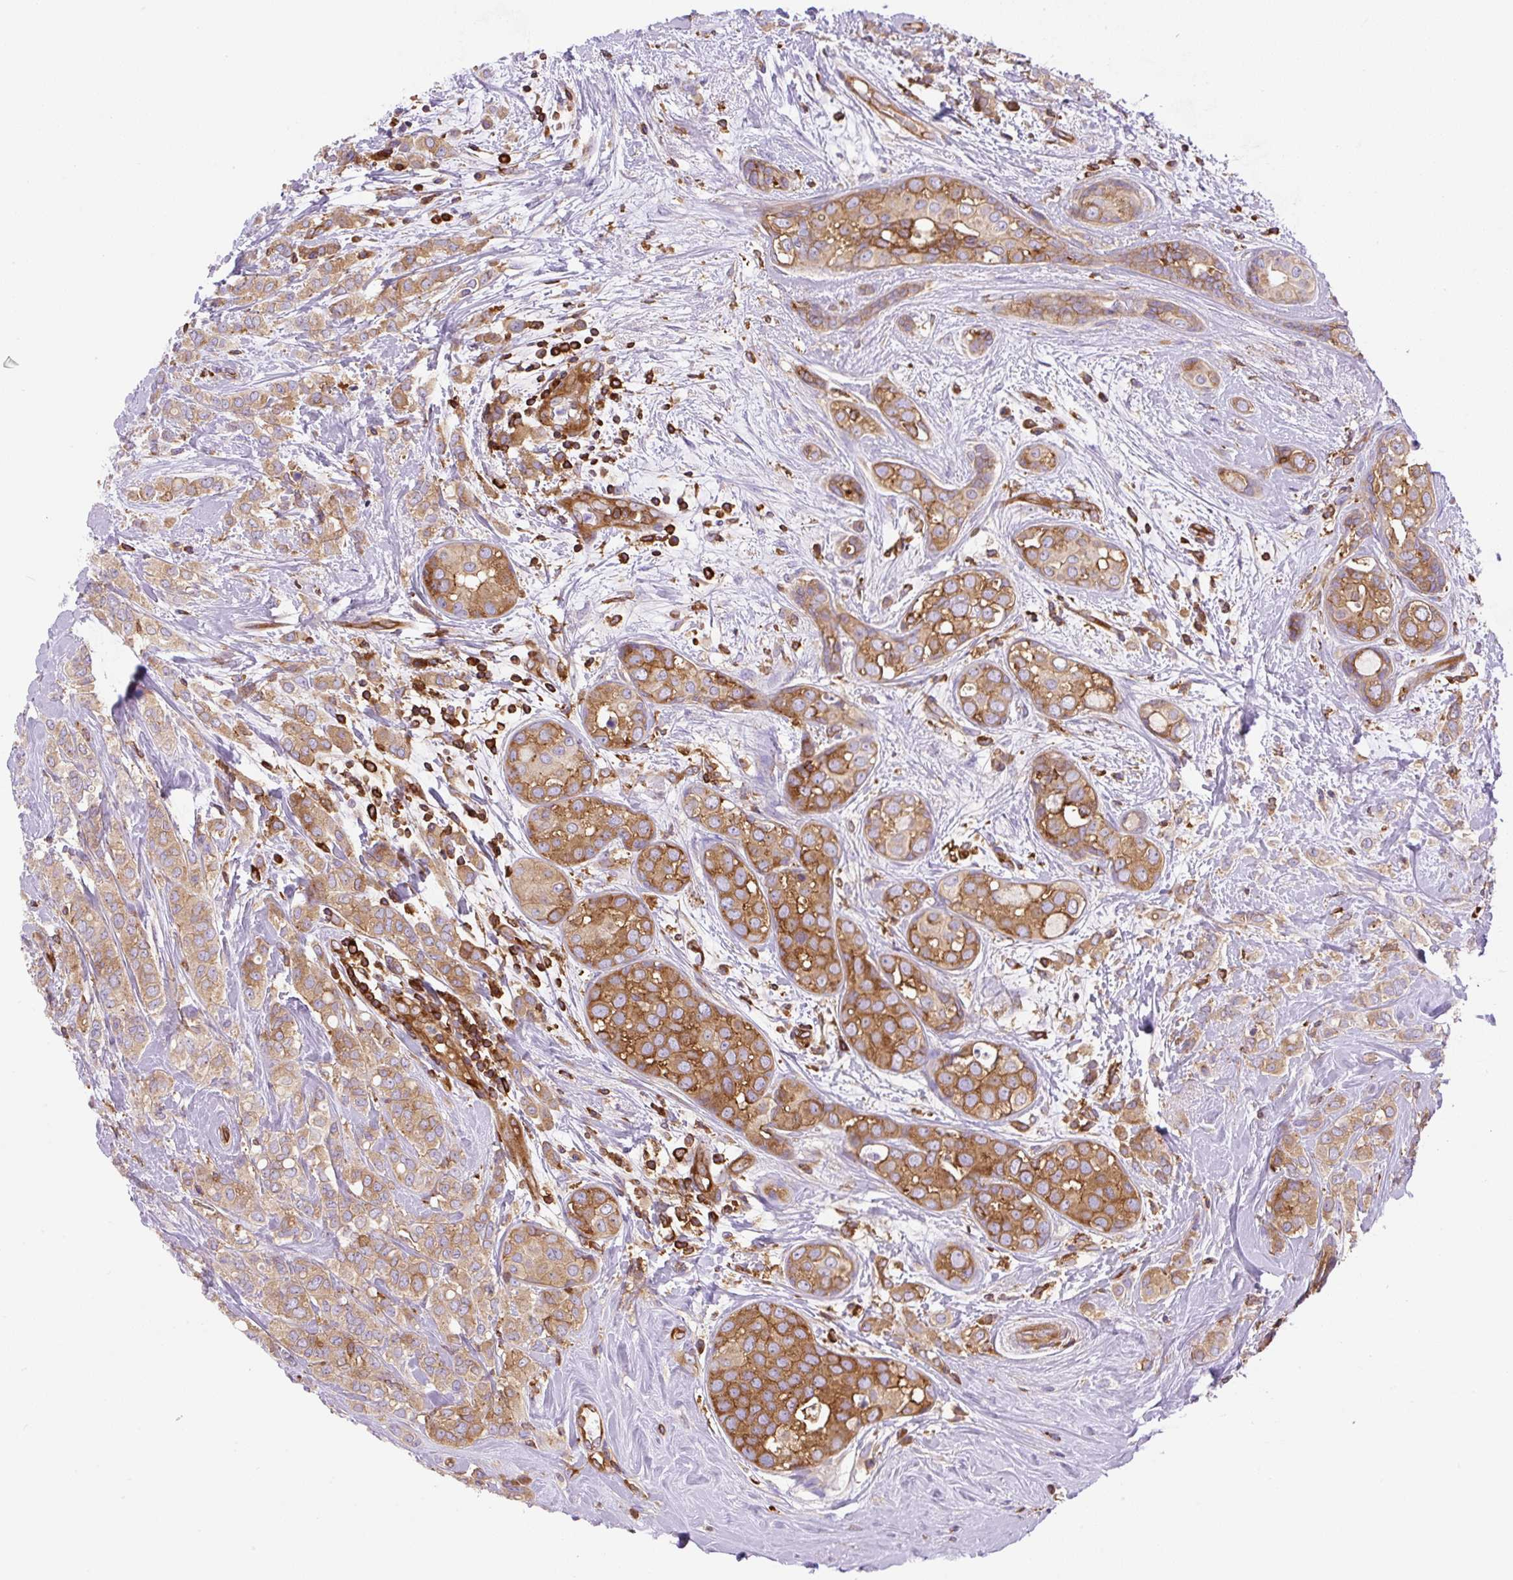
{"staining": {"intensity": "moderate", "quantity": ">75%", "location": "cytoplasmic/membranous"}, "tissue": "breast cancer", "cell_type": "Tumor cells", "image_type": "cancer", "snomed": [{"axis": "morphology", "description": "Lobular carcinoma"}, {"axis": "topography", "description": "Breast"}], "caption": "Tumor cells show medium levels of moderate cytoplasmic/membranous expression in approximately >75% of cells in human lobular carcinoma (breast).", "gene": "DNM2", "patient": {"sex": "female", "age": 68}}